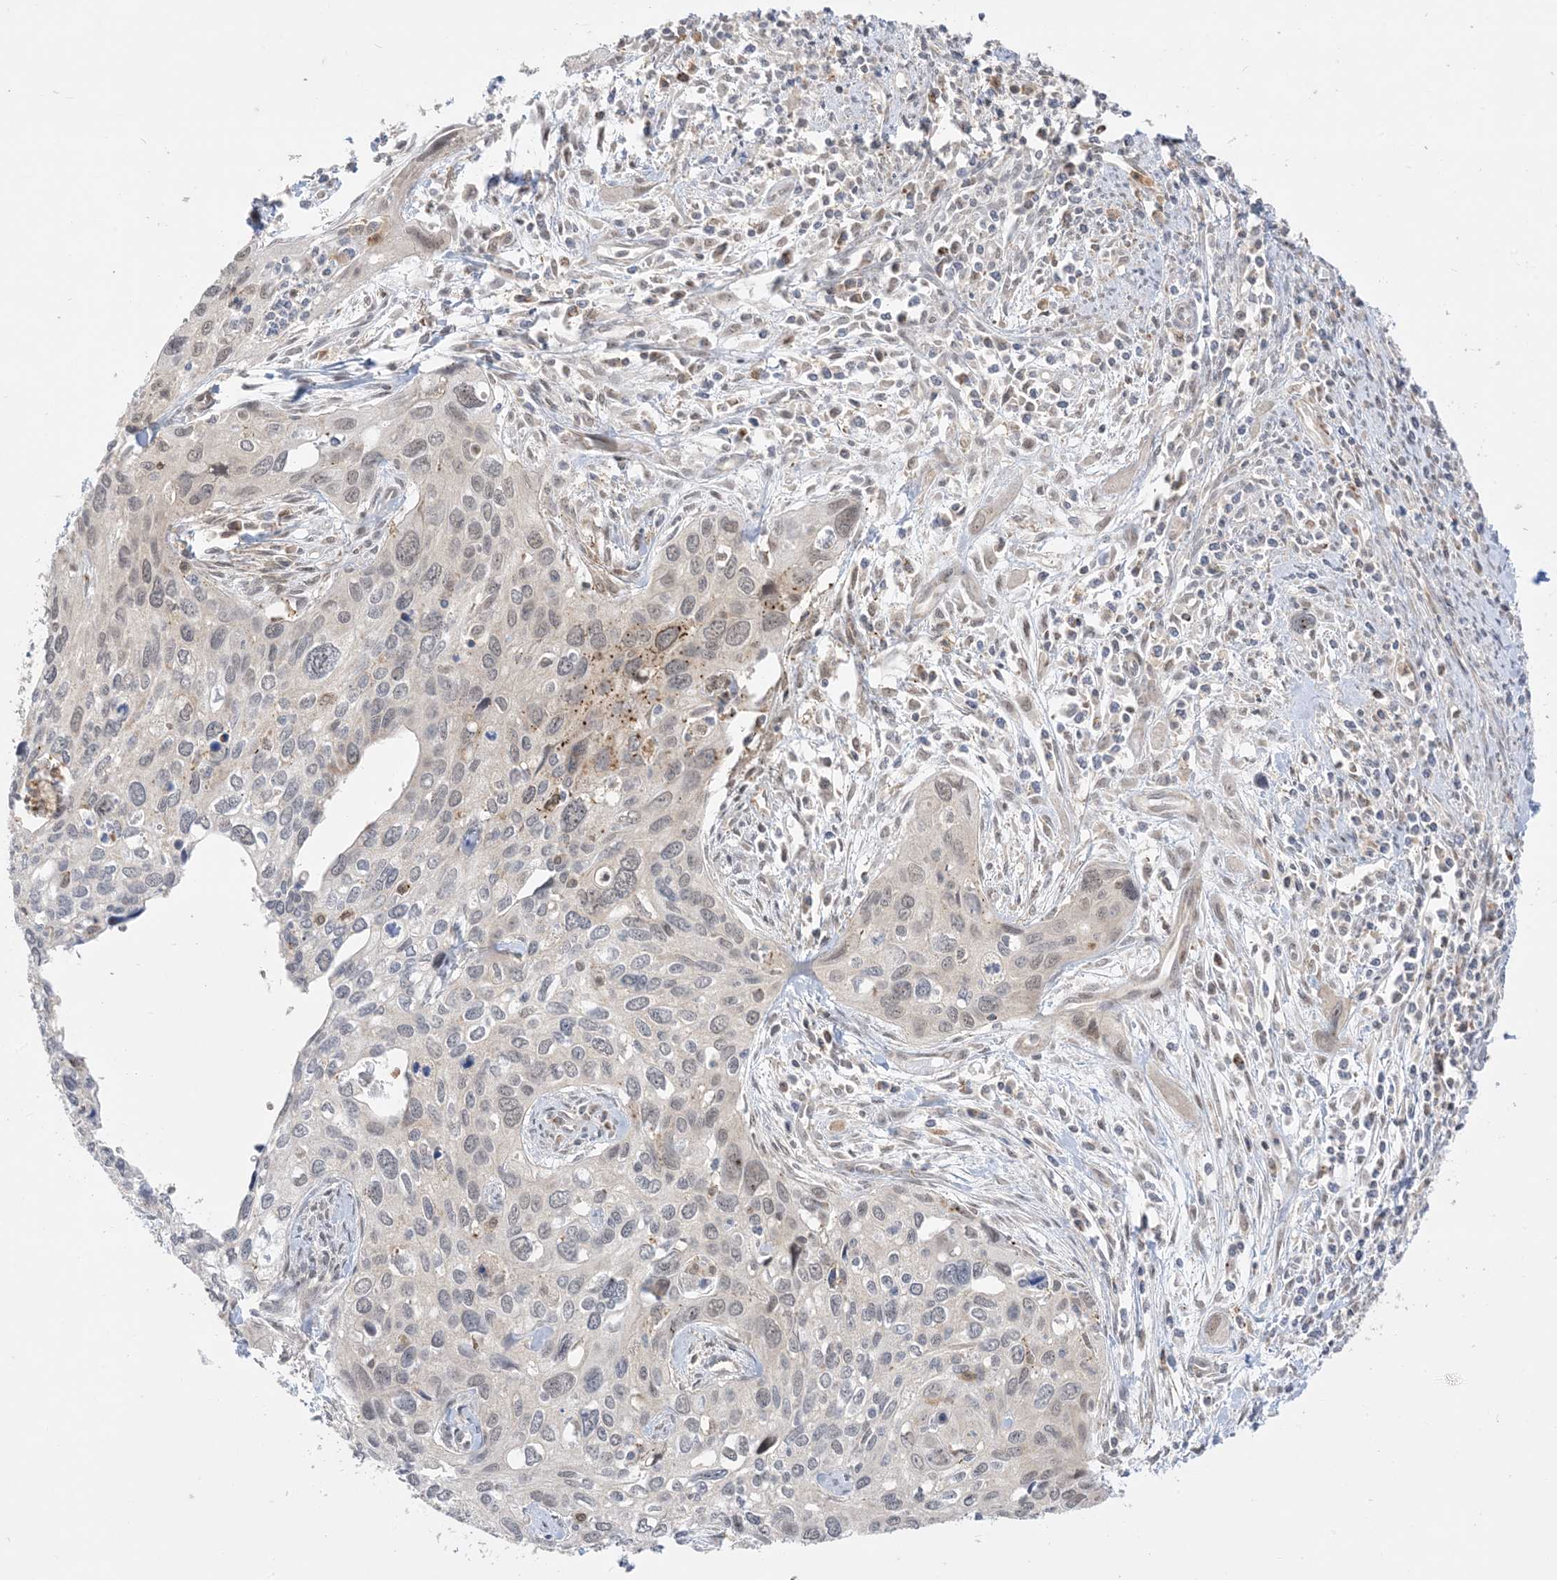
{"staining": {"intensity": "weak", "quantity": "<25%", "location": "cytoplasmic/membranous,nuclear"}, "tissue": "cervical cancer", "cell_type": "Tumor cells", "image_type": "cancer", "snomed": [{"axis": "morphology", "description": "Squamous cell carcinoma, NOS"}, {"axis": "topography", "description": "Cervix"}], "caption": "An image of squamous cell carcinoma (cervical) stained for a protein reveals no brown staining in tumor cells.", "gene": "KANSL3", "patient": {"sex": "female", "age": 55}}